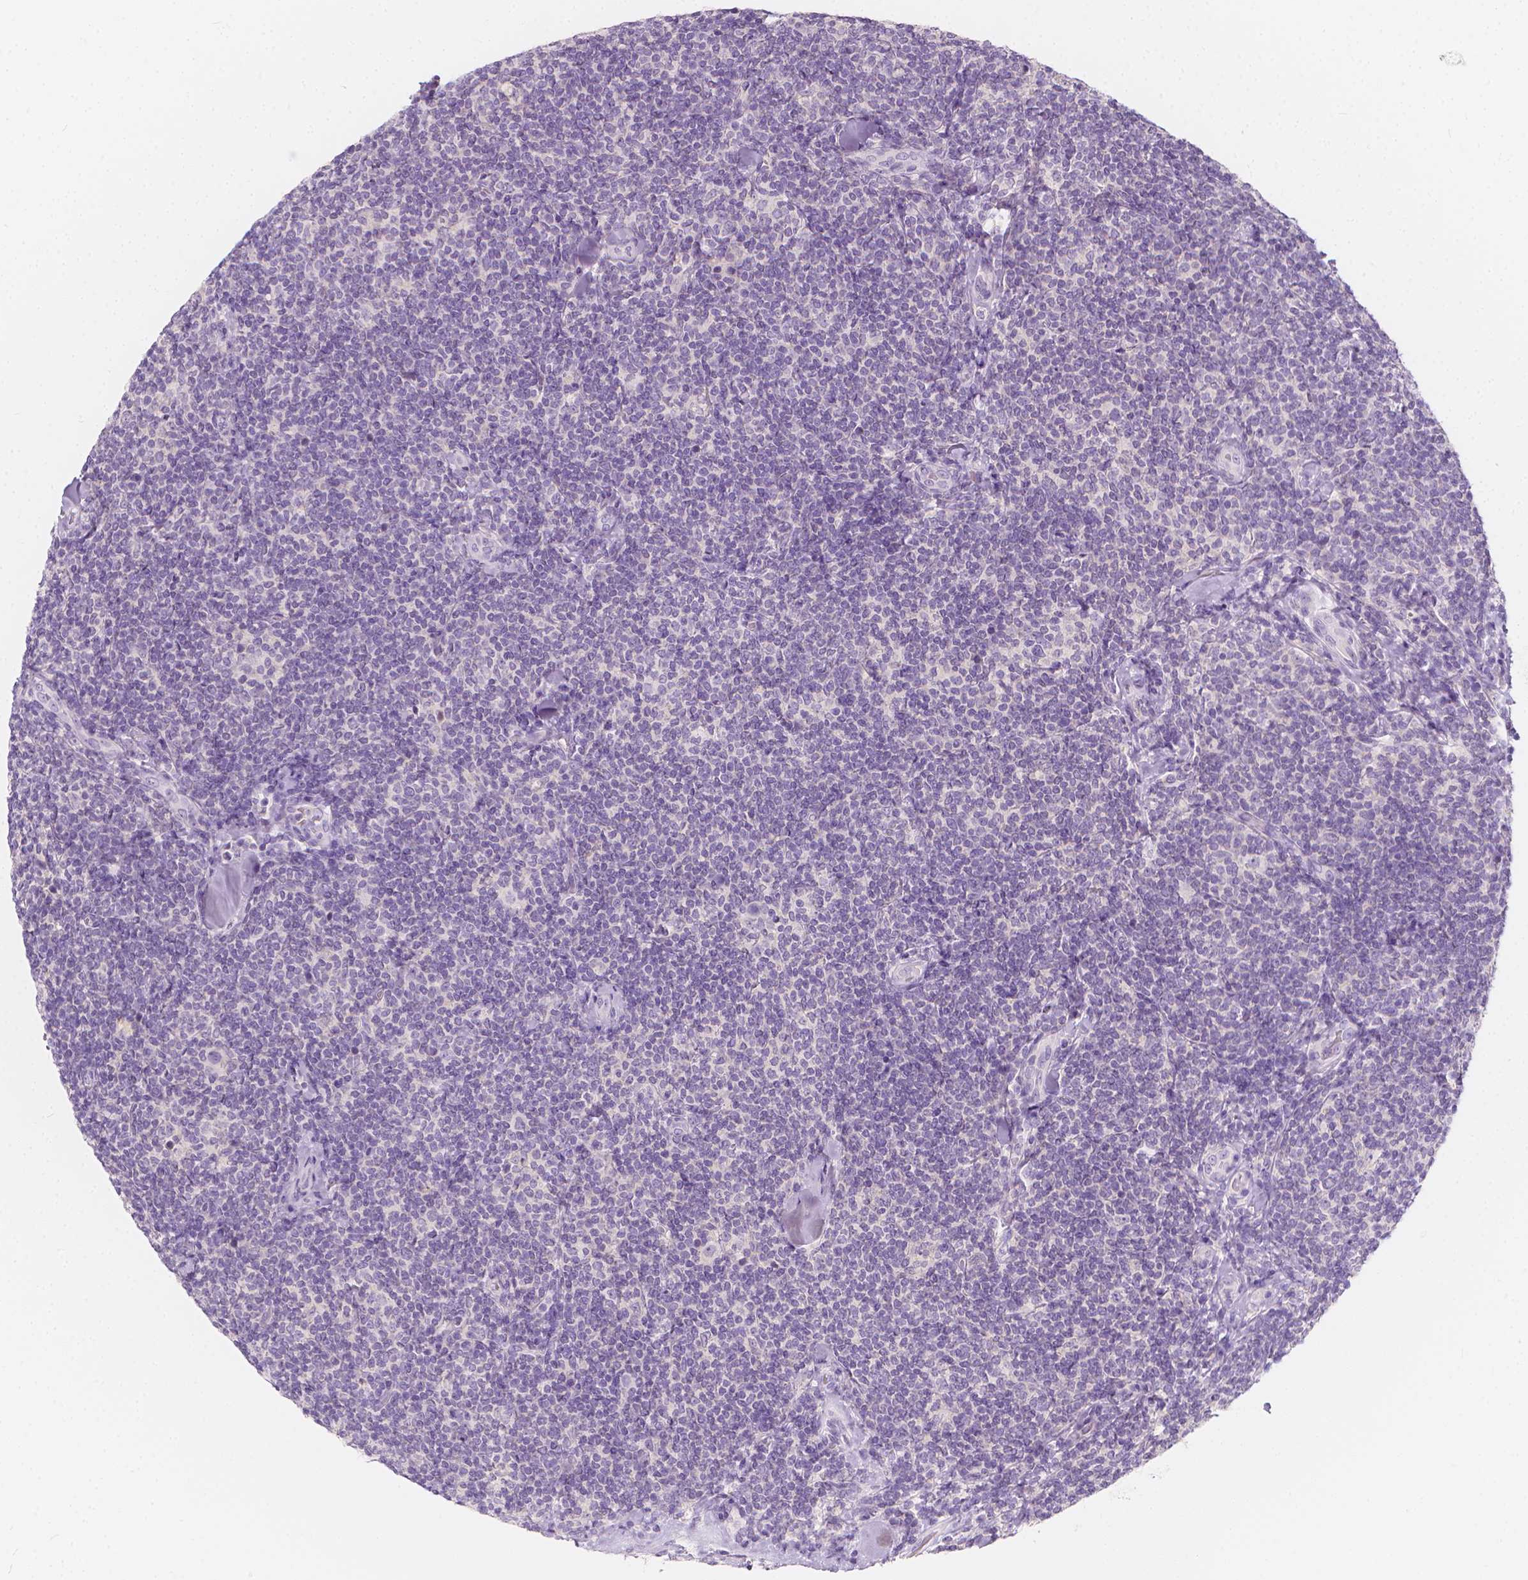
{"staining": {"intensity": "negative", "quantity": "none", "location": "none"}, "tissue": "lymphoma", "cell_type": "Tumor cells", "image_type": "cancer", "snomed": [{"axis": "morphology", "description": "Malignant lymphoma, non-Hodgkin's type, Low grade"}, {"axis": "topography", "description": "Lymph node"}], "caption": "High power microscopy photomicrograph of an immunohistochemistry (IHC) micrograph of lymphoma, revealing no significant expression in tumor cells.", "gene": "RBFOX1", "patient": {"sex": "female", "age": 56}}